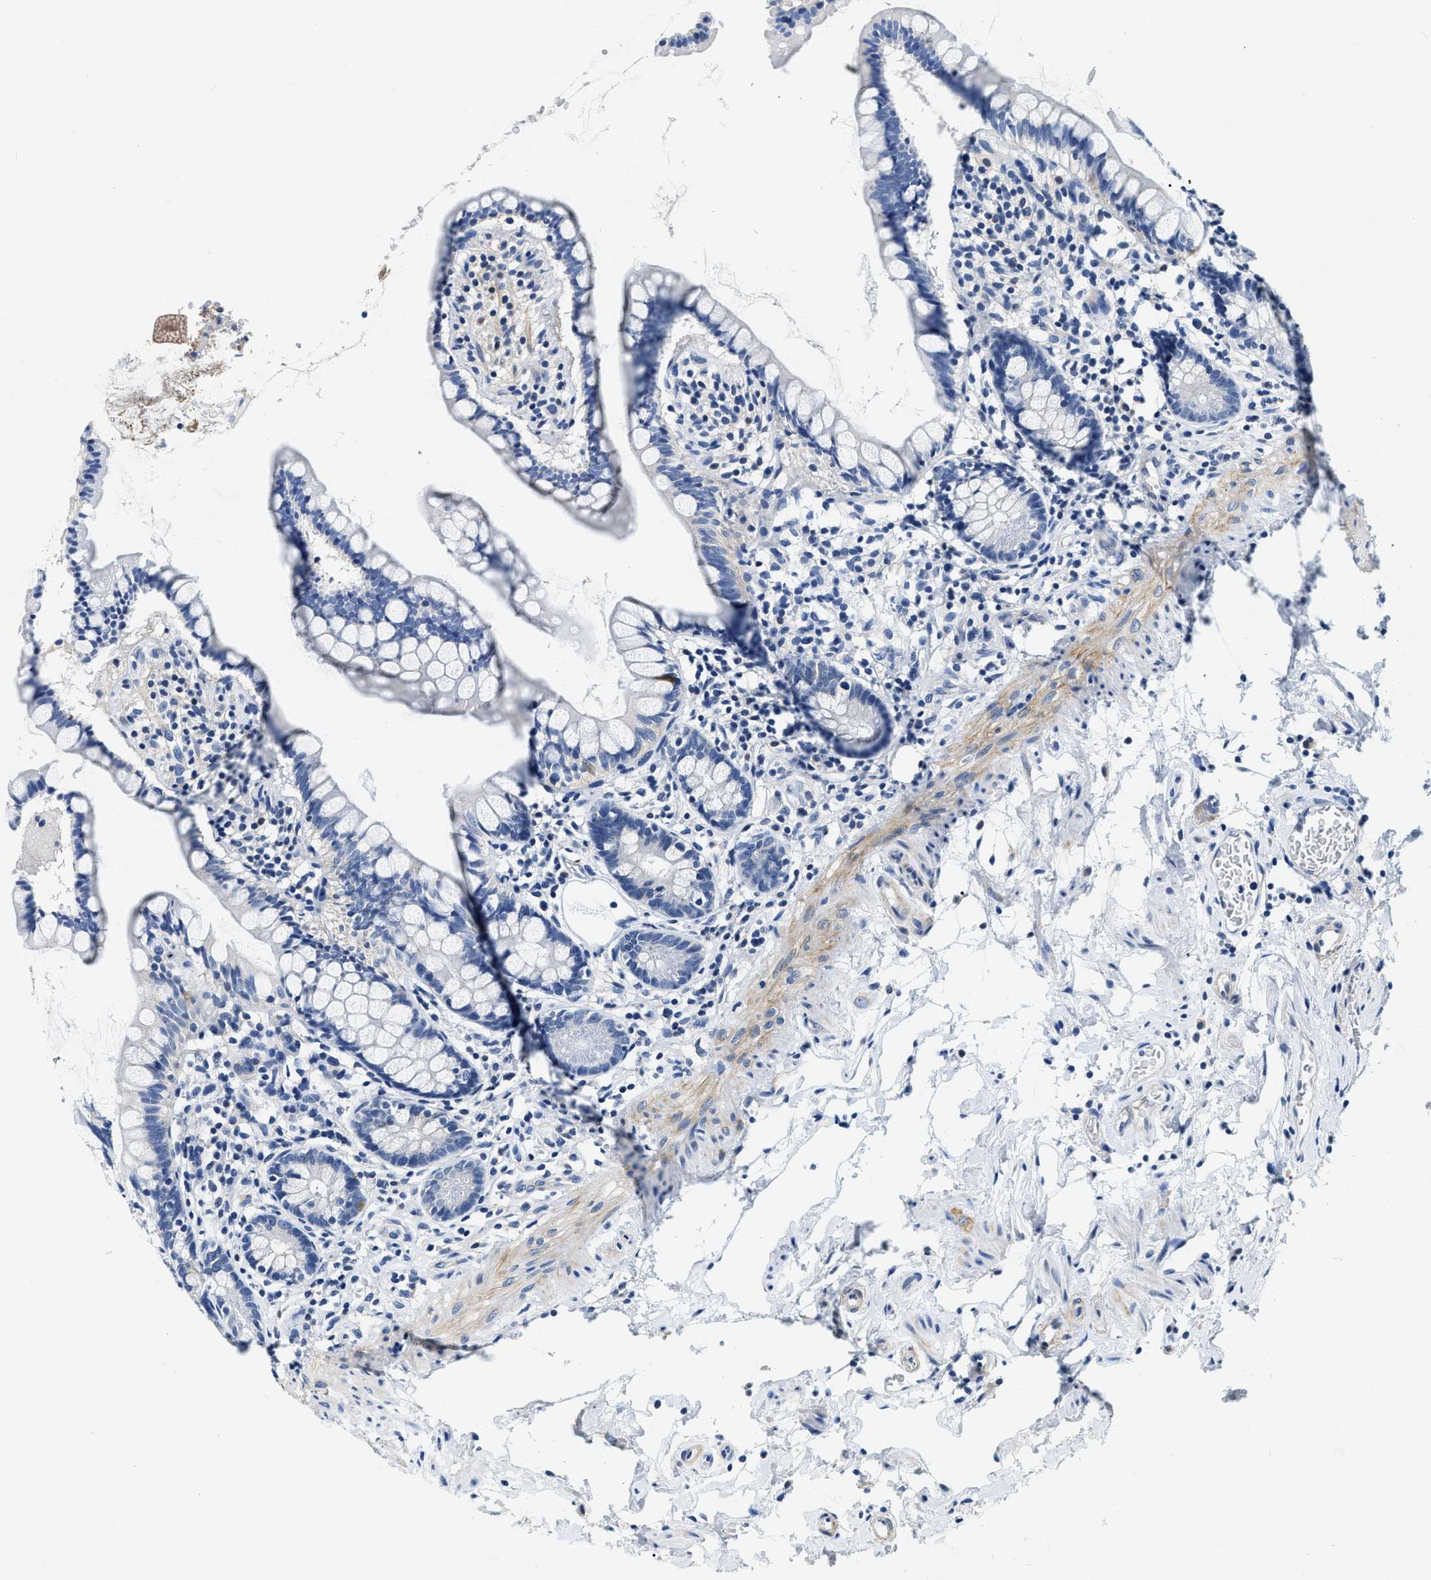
{"staining": {"intensity": "negative", "quantity": "none", "location": "none"}, "tissue": "small intestine", "cell_type": "Glandular cells", "image_type": "normal", "snomed": [{"axis": "morphology", "description": "Normal tissue, NOS"}, {"axis": "topography", "description": "Small intestine"}], "caption": "A high-resolution histopathology image shows immunohistochemistry (IHC) staining of benign small intestine, which reveals no significant expression in glandular cells.", "gene": "EIF2AK2", "patient": {"sex": "female", "age": 84}}